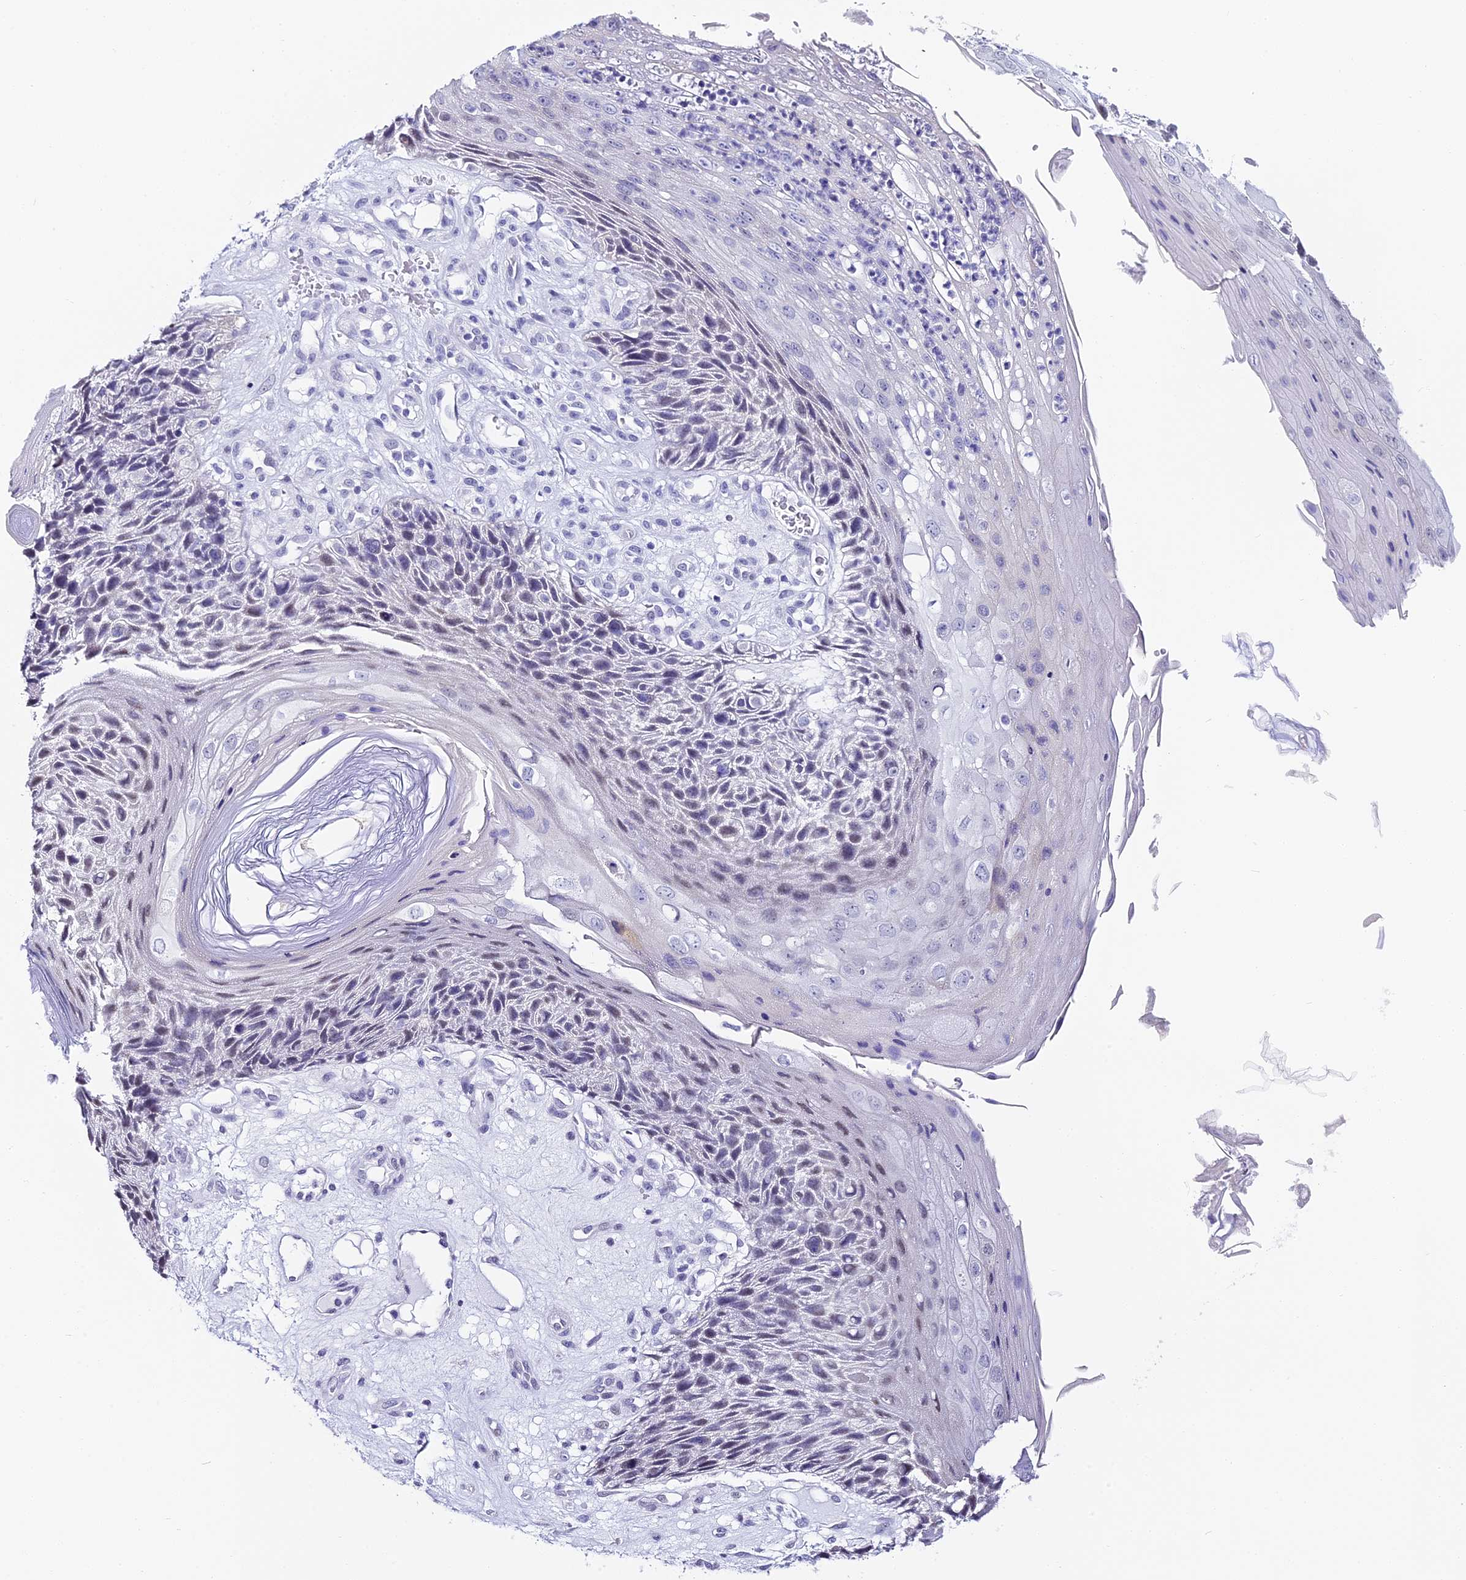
{"staining": {"intensity": "weak", "quantity": "<25%", "location": "nuclear"}, "tissue": "skin cancer", "cell_type": "Tumor cells", "image_type": "cancer", "snomed": [{"axis": "morphology", "description": "Squamous cell carcinoma, NOS"}, {"axis": "topography", "description": "Skin"}], "caption": "Tumor cells are negative for protein expression in human skin cancer (squamous cell carcinoma).", "gene": "ABHD14A-ACY1", "patient": {"sex": "female", "age": 88}}